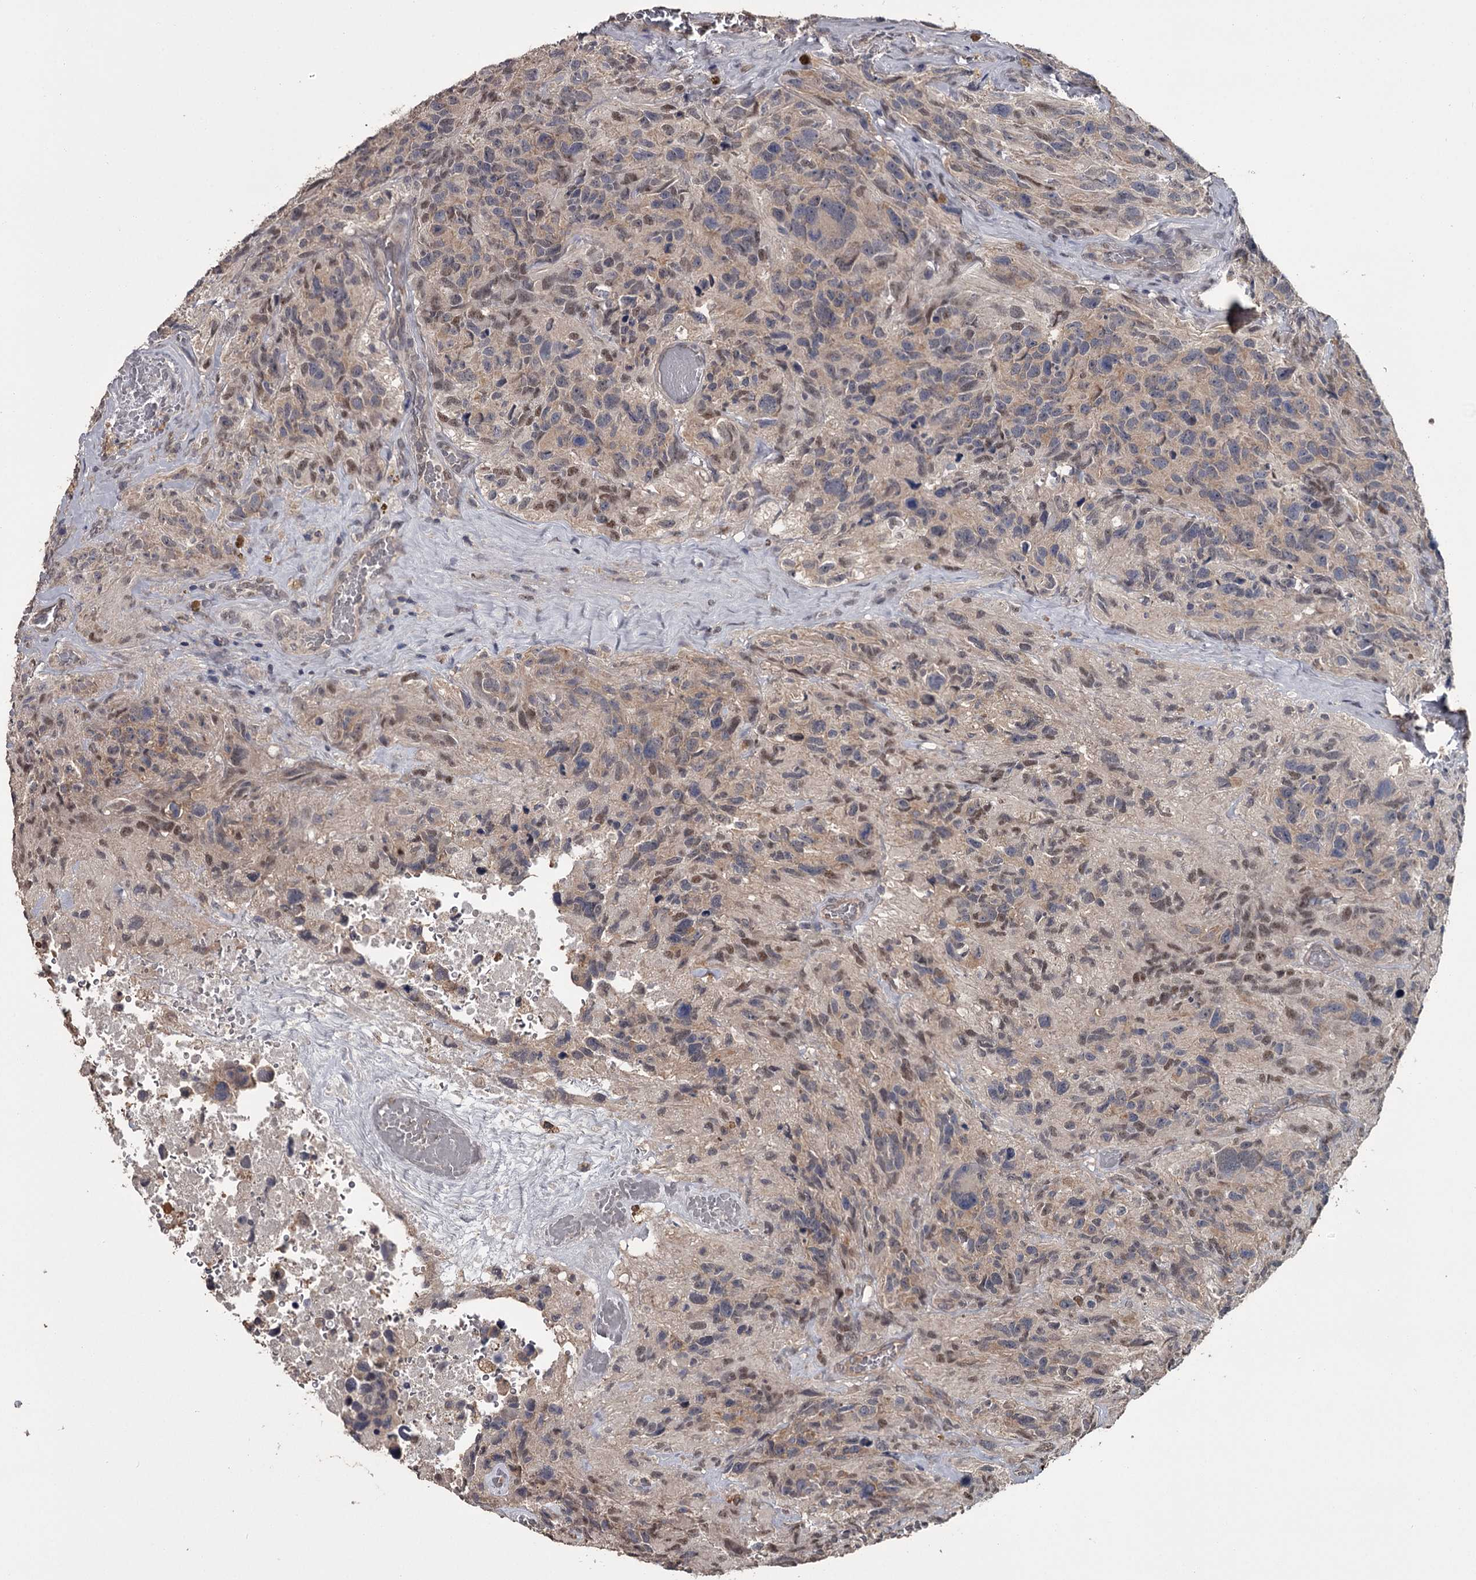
{"staining": {"intensity": "moderate", "quantity": "<25%", "location": "nuclear"}, "tissue": "glioma", "cell_type": "Tumor cells", "image_type": "cancer", "snomed": [{"axis": "morphology", "description": "Glioma, malignant, High grade"}, {"axis": "topography", "description": "Brain"}], "caption": "Protein staining of high-grade glioma (malignant) tissue exhibits moderate nuclear positivity in about <25% of tumor cells.", "gene": "PRPF40B", "patient": {"sex": "male", "age": 69}}